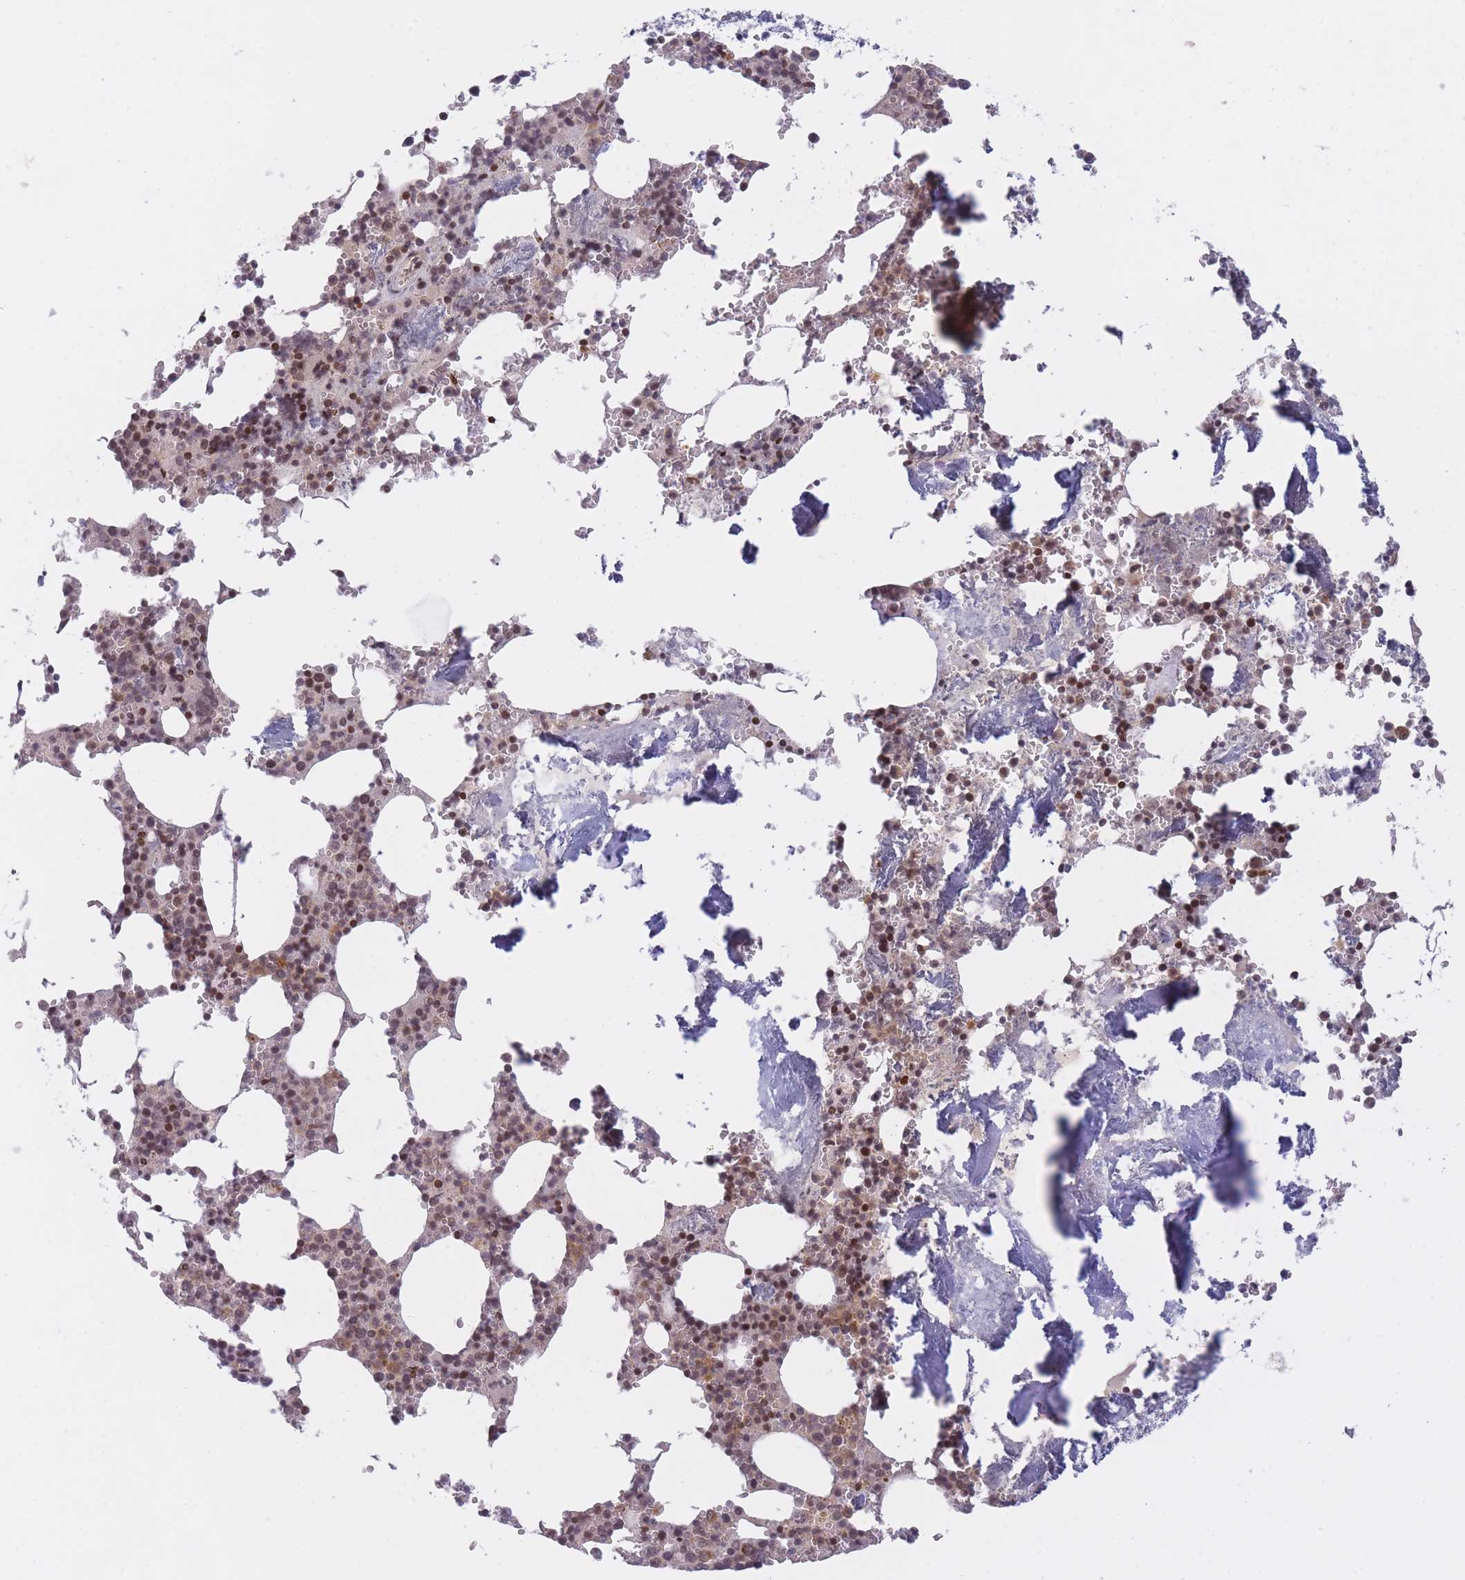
{"staining": {"intensity": "moderate", "quantity": "25%-75%", "location": "nuclear"}, "tissue": "bone marrow", "cell_type": "Hematopoietic cells", "image_type": "normal", "snomed": [{"axis": "morphology", "description": "Normal tissue, NOS"}, {"axis": "topography", "description": "Bone marrow"}], "caption": "A high-resolution image shows immunohistochemistry (IHC) staining of unremarkable bone marrow, which displays moderate nuclear positivity in about 25%-75% of hematopoietic cells. (IHC, brightfield microscopy, high magnification).", "gene": "SLC35F5", "patient": {"sex": "male", "age": 54}}